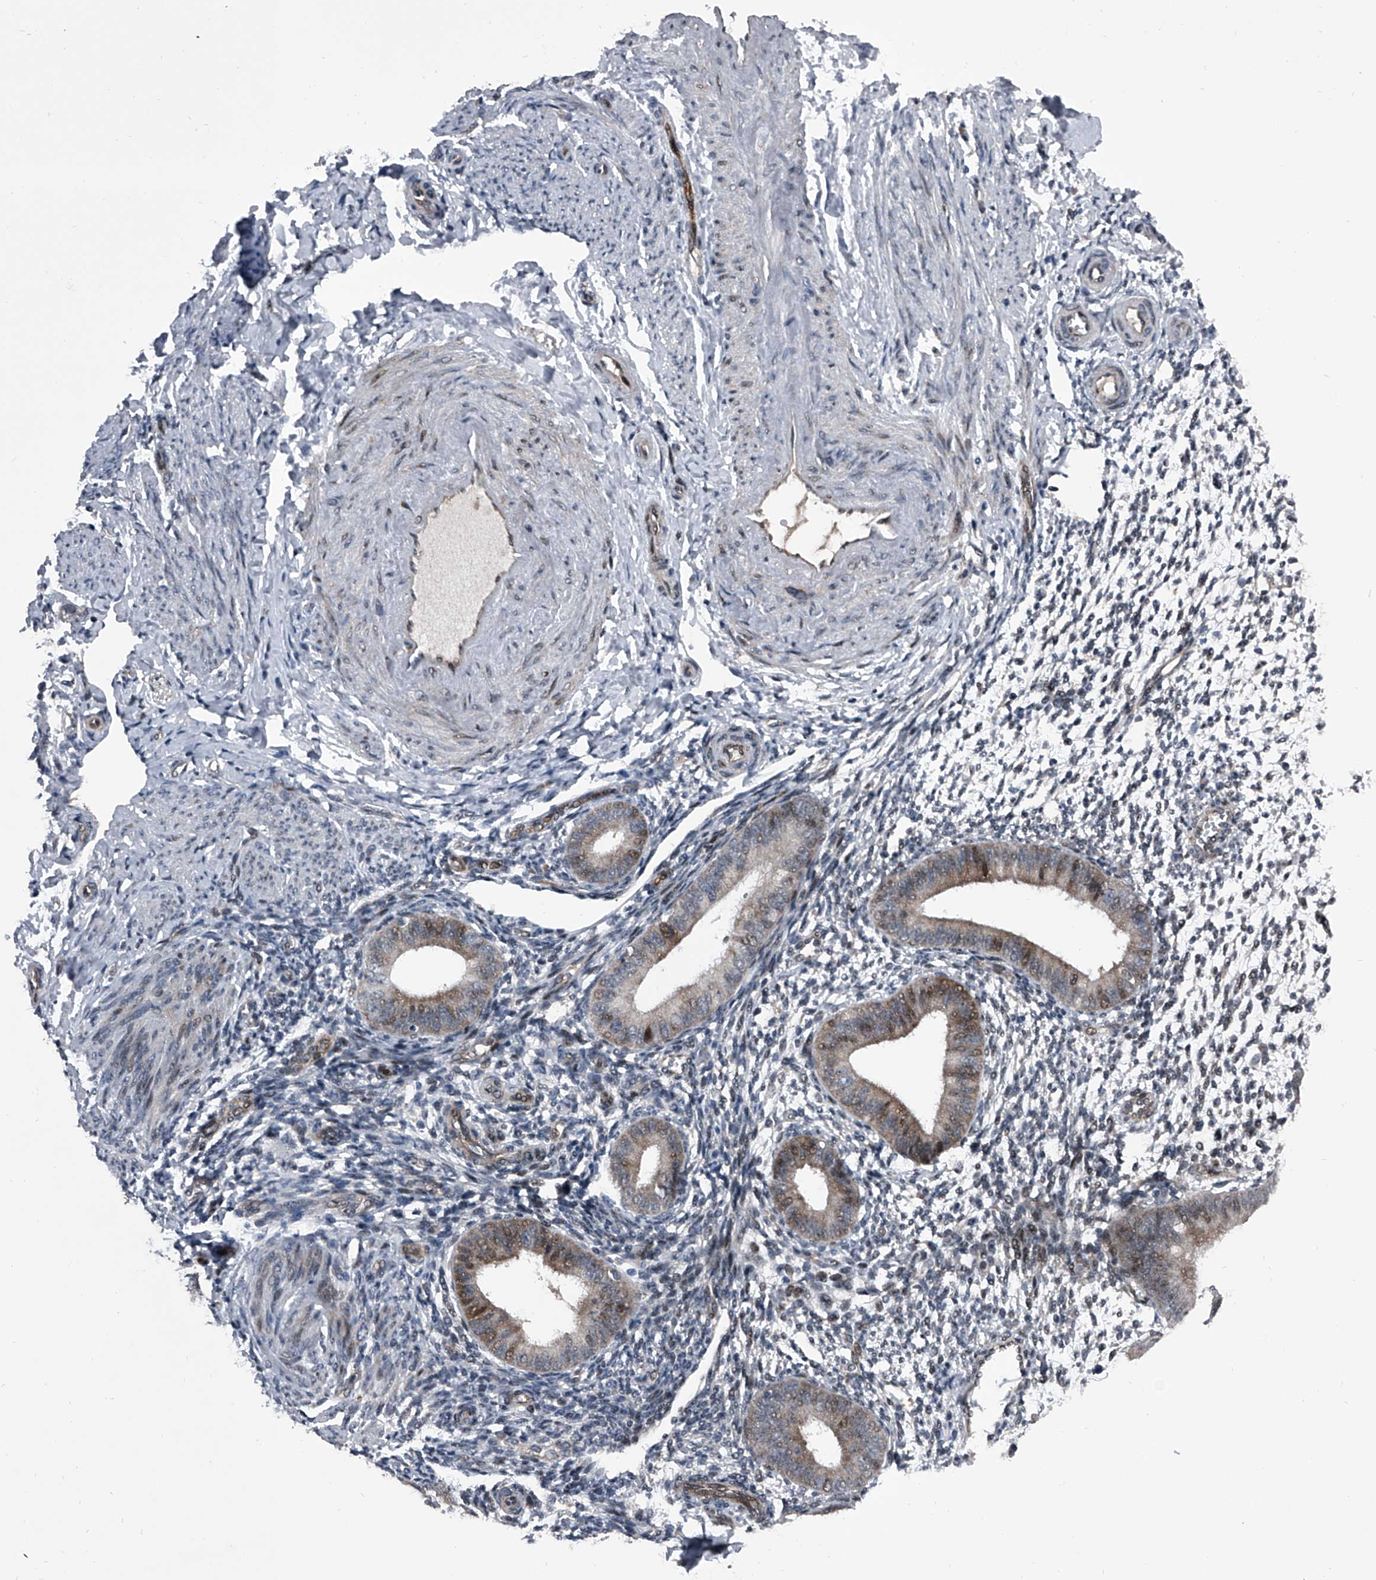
{"staining": {"intensity": "negative", "quantity": "none", "location": "none"}, "tissue": "endometrium", "cell_type": "Cells in endometrial stroma", "image_type": "normal", "snomed": [{"axis": "morphology", "description": "Normal tissue, NOS"}, {"axis": "topography", "description": "Uterus"}, {"axis": "topography", "description": "Endometrium"}], "caption": "A high-resolution image shows immunohistochemistry (IHC) staining of unremarkable endometrium, which displays no significant staining in cells in endometrial stroma. (DAB immunohistochemistry (IHC), high magnification).", "gene": "ELK4", "patient": {"sex": "female", "age": 48}}